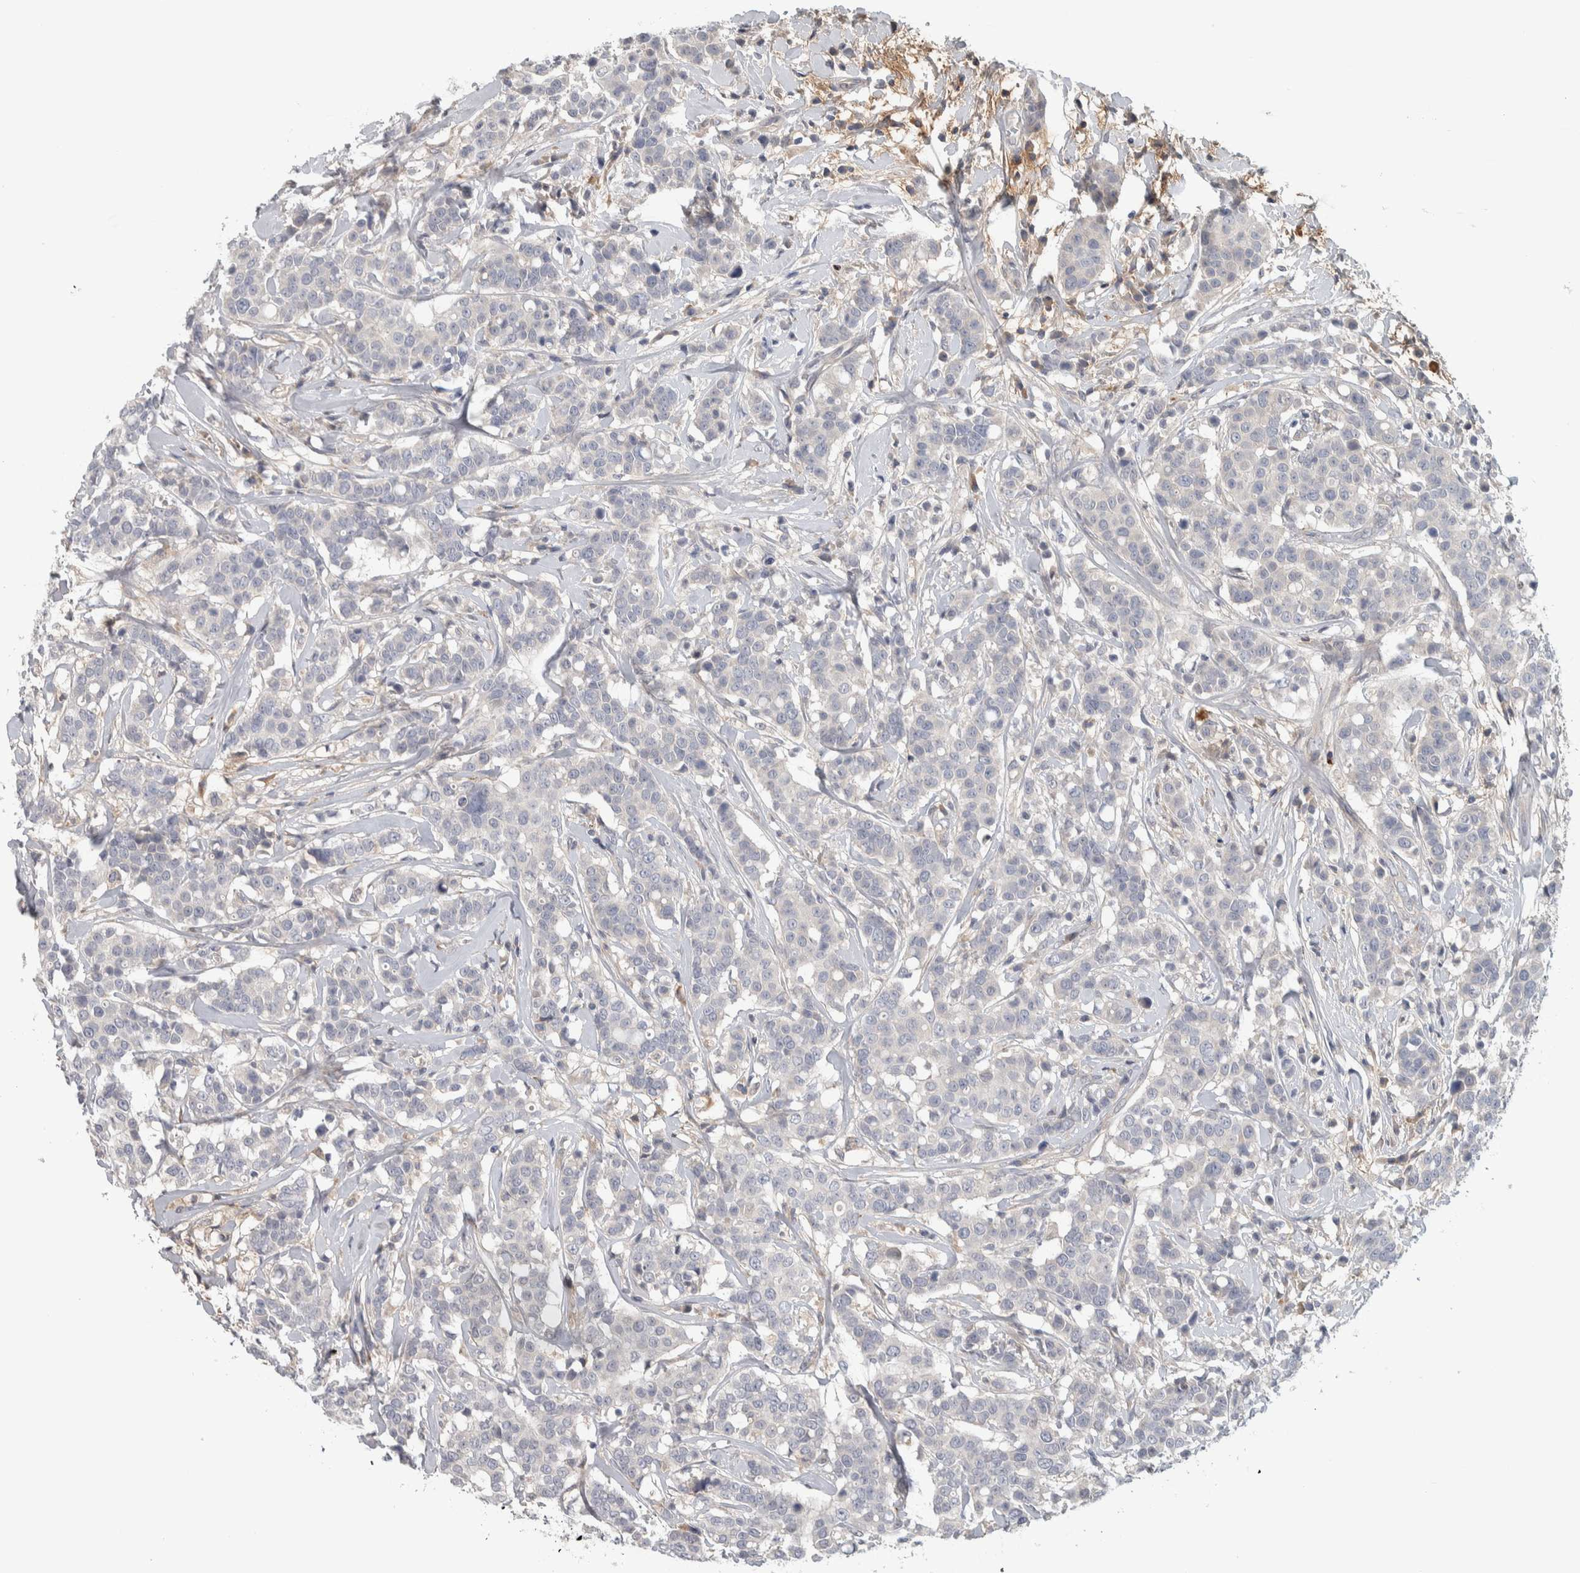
{"staining": {"intensity": "negative", "quantity": "none", "location": "none"}, "tissue": "breast cancer", "cell_type": "Tumor cells", "image_type": "cancer", "snomed": [{"axis": "morphology", "description": "Duct carcinoma"}, {"axis": "topography", "description": "Breast"}], "caption": "DAB immunohistochemical staining of human breast cancer (invasive ductal carcinoma) exhibits no significant positivity in tumor cells. (DAB (3,3'-diaminobenzidine) immunohistochemistry (IHC) visualized using brightfield microscopy, high magnification).", "gene": "ADPRM", "patient": {"sex": "female", "age": 27}}